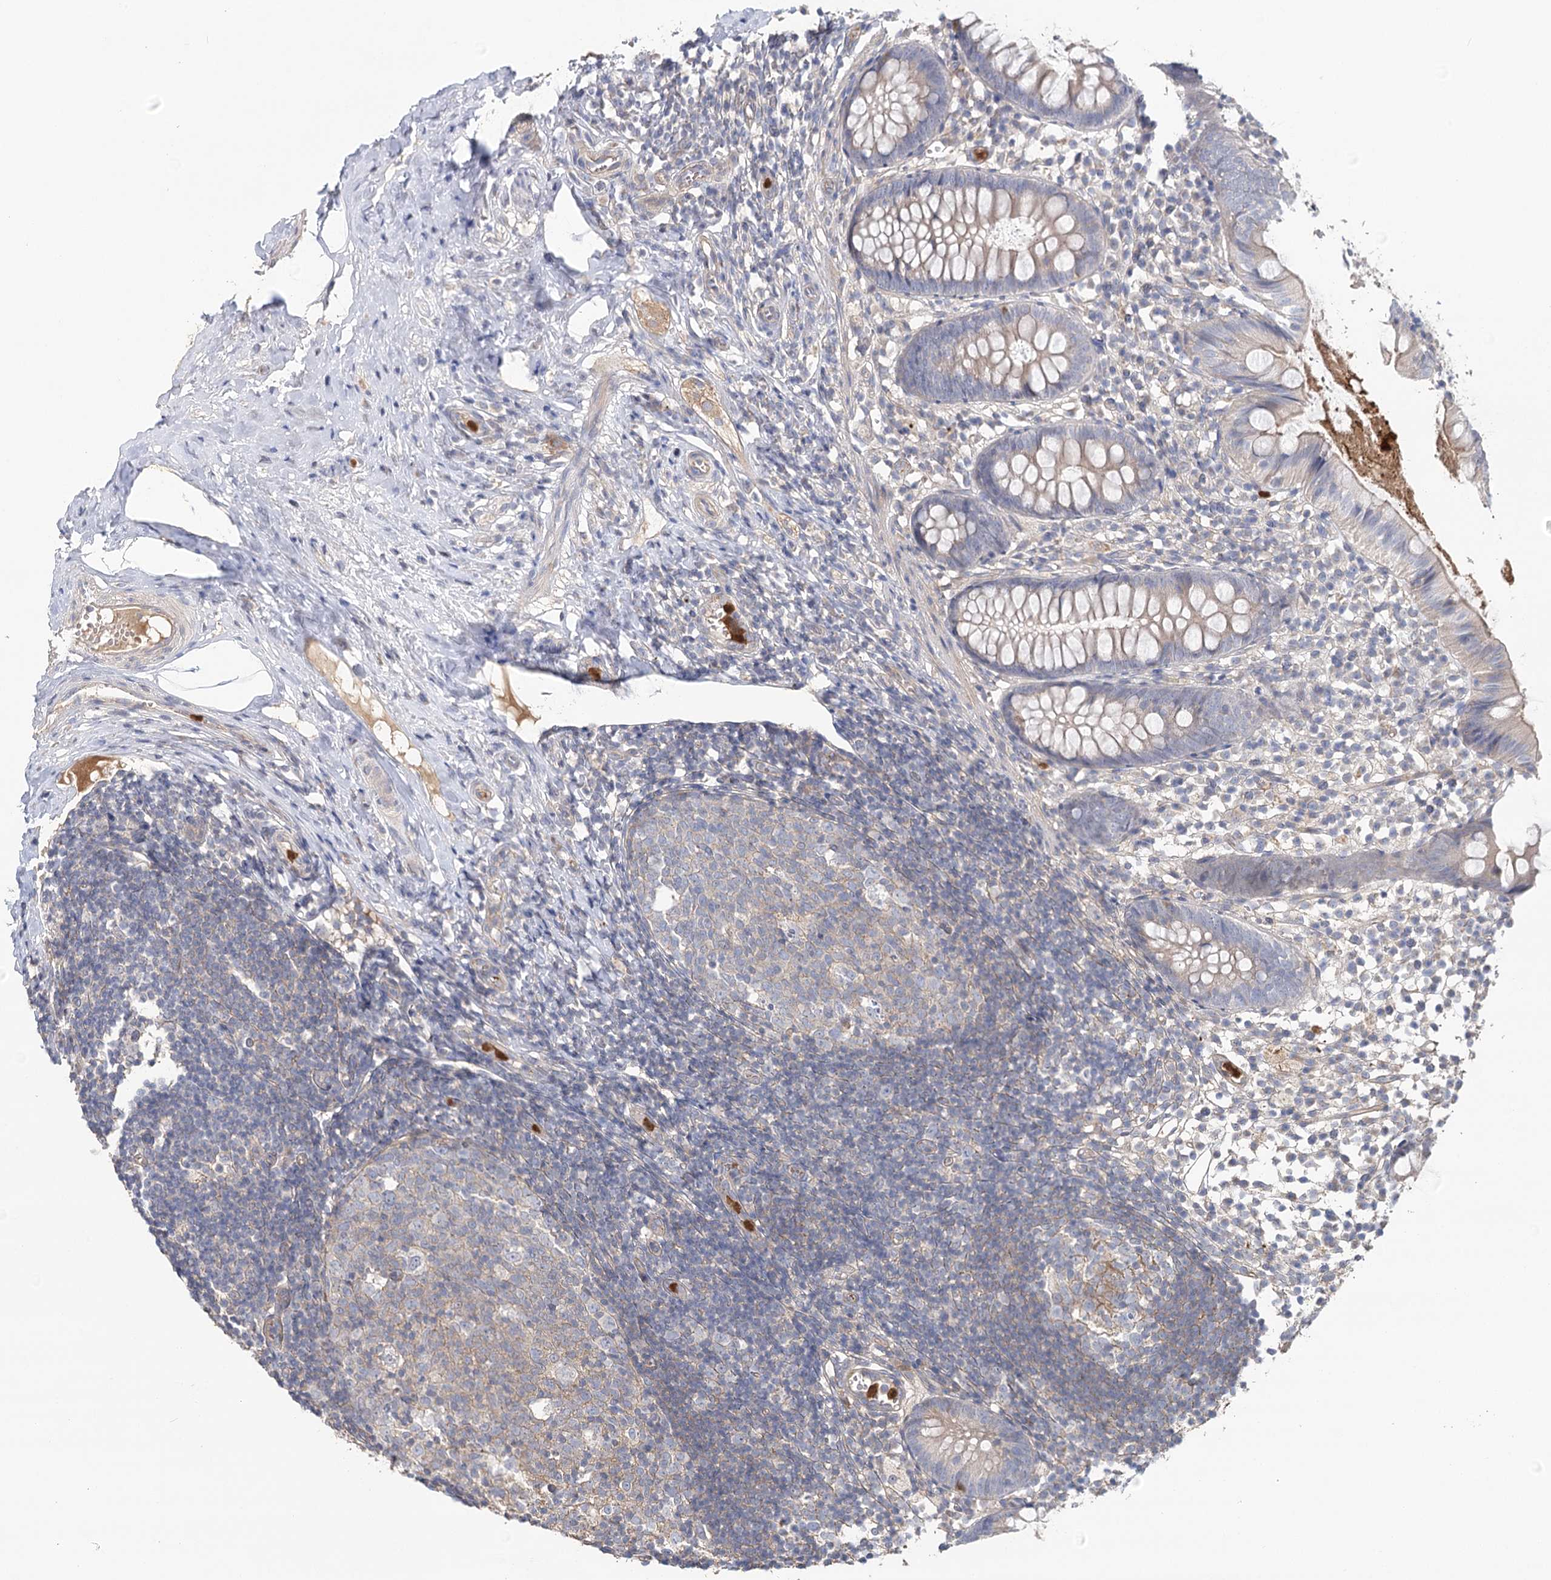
{"staining": {"intensity": "weak", "quantity": "<25%", "location": "cytoplasmic/membranous"}, "tissue": "appendix", "cell_type": "Glandular cells", "image_type": "normal", "snomed": [{"axis": "morphology", "description": "Normal tissue, NOS"}, {"axis": "topography", "description": "Appendix"}], "caption": "High power microscopy micrograph of an immunohistochemistry photomicrograph of unremarkable appendix, revealing no significant positivity in glandular cells. (Brightfield microscopy of DAB (3,3'-diaminobenzidine) IHC at high magnification).", "gene": "EPB41L5", "patient": {"sex": "female", "age": 20}}